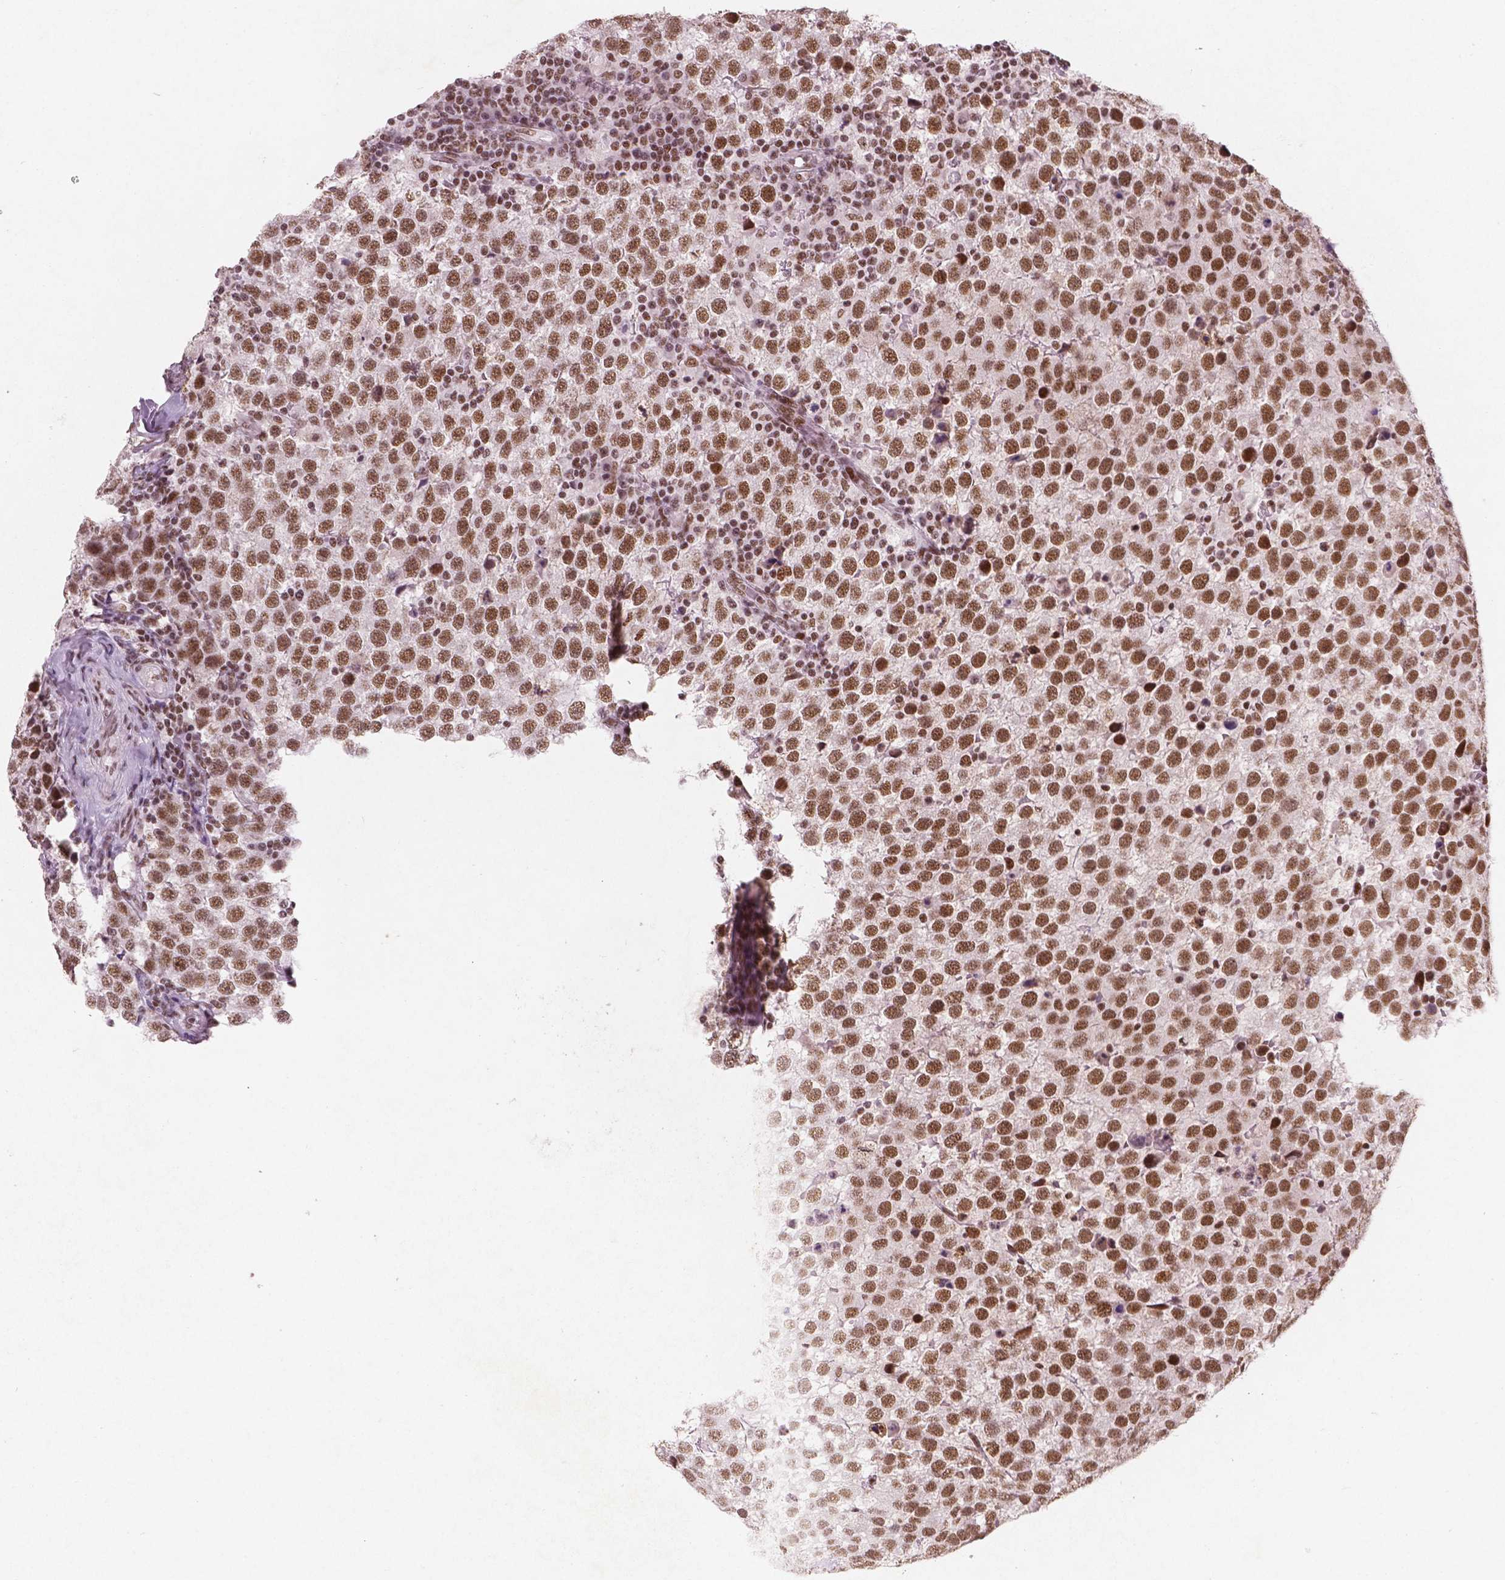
{"staining": {"intensity": "moderate", "quantity": ">75%", "location": "nuclear"}, "tissue": "testis cancer", "cell_type": "Tumor cells", "image_type": "cancer", "snomed": [{"axis": "morphology", "description": "Seminoma, NOS"}, {"axis": "topography", "description": "Testis"}], "caption": "About >75% of tumor cells in testis cancer (seminoma) demonstrate moderate nuclear protein staining as visualized by brown immunohistochemical staining.", "gene": "BRD4", "patient": {"sex": "male", "age": 34}}